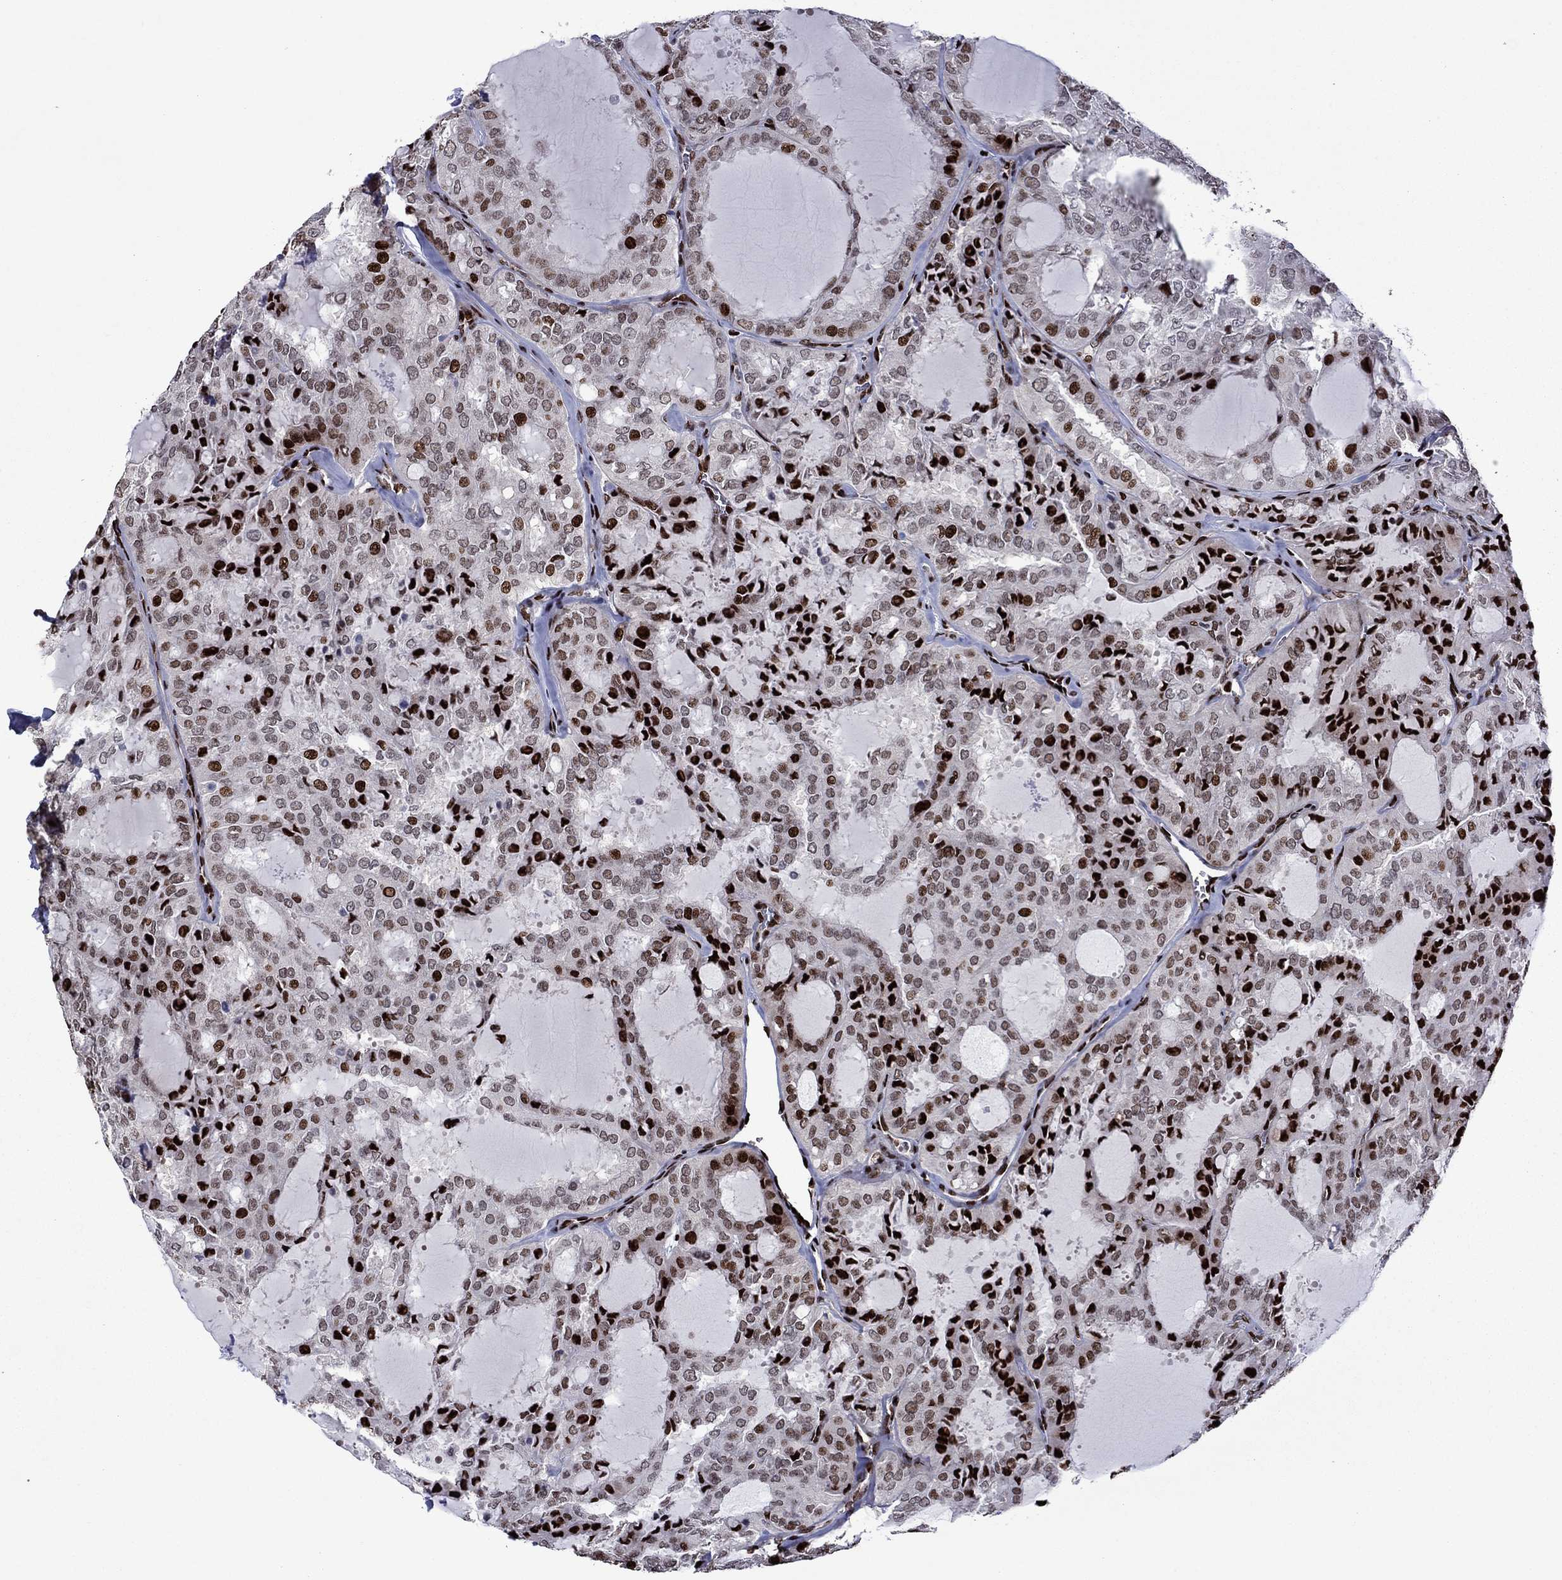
{"staining": {"intensity": "strong", "quantity": ">75%", "location": "nuclear"}, "tissue": "thyroid cancer", "cell_type": "Tumor cells", "image_type": "cancer", "snomed": [{"axis": "morphology", "description": "Follicular adenoma carcinoma, NOS"}, {"axis": "topography", "description": "Thyroid gland"}], "caption": "This micrograph demonstrates immunohistochemistry (IHC) staining of human thyroid cancer, with high strong nuclear expression in approximately >75% of tumor cells.", "gene": "LIMK1", "patient": {"sex": "male", "age": 75}}